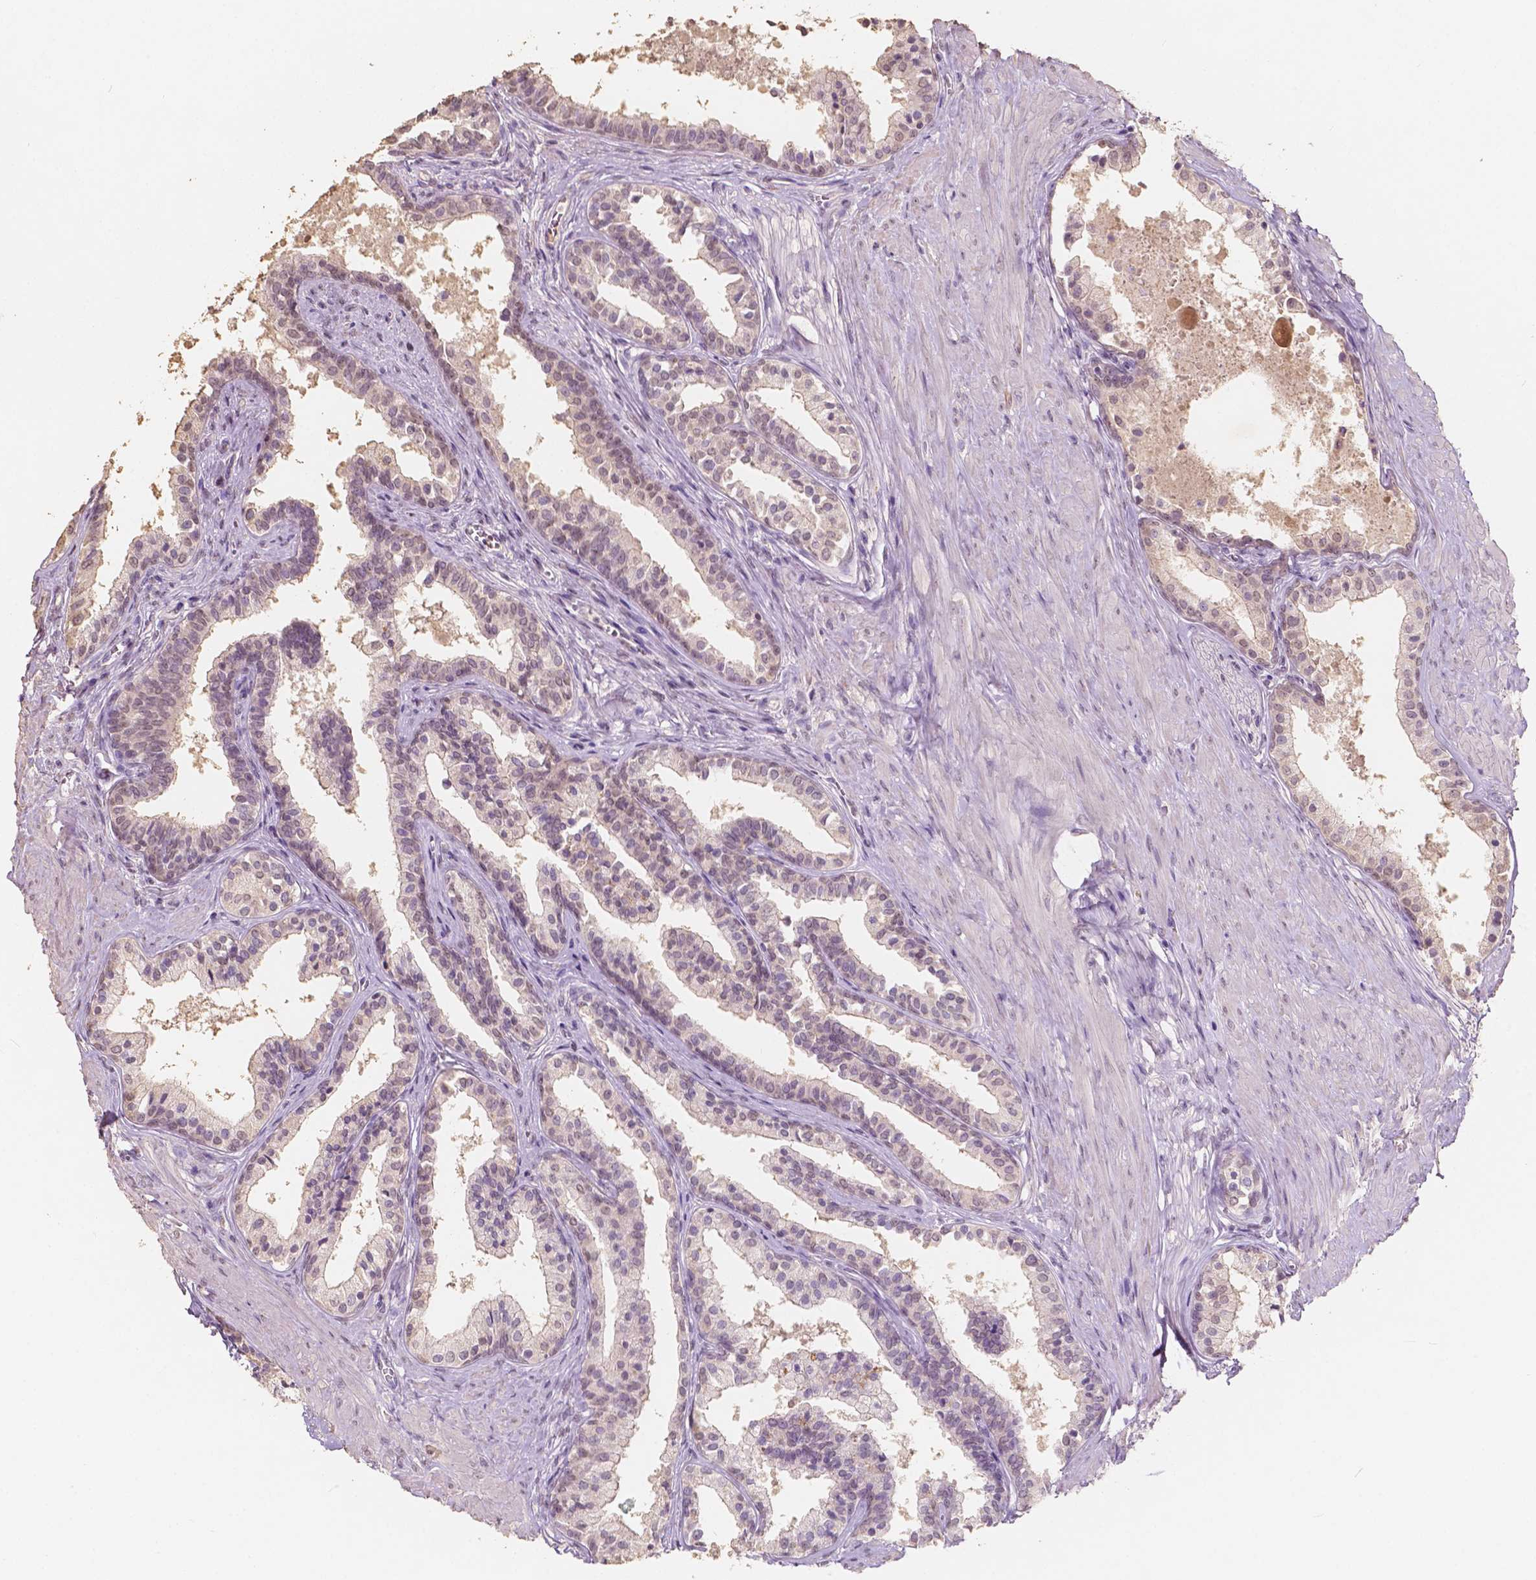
{"staining": {"intensity": "weak", "quantity": "25%-75%", "location": "nuclear"}, "tissue": "prostate", "cell_type": "Glandular cells", "image_type": "normal", "snomed": [{"axis": "morphology", "description": "Normal tissue, NOS"}, {"axis": "topography", "description": "Prostate"}], "caption": "Immunohistochemistry image of normal prostate: human prostate stained using IHC shows low levels of weak protein expression localized specifically in the nuclear of glandular cells, appearing as a nuclear brown color.", "gene": "SOX15", "patient": {"sex": "male", "age": 61}}